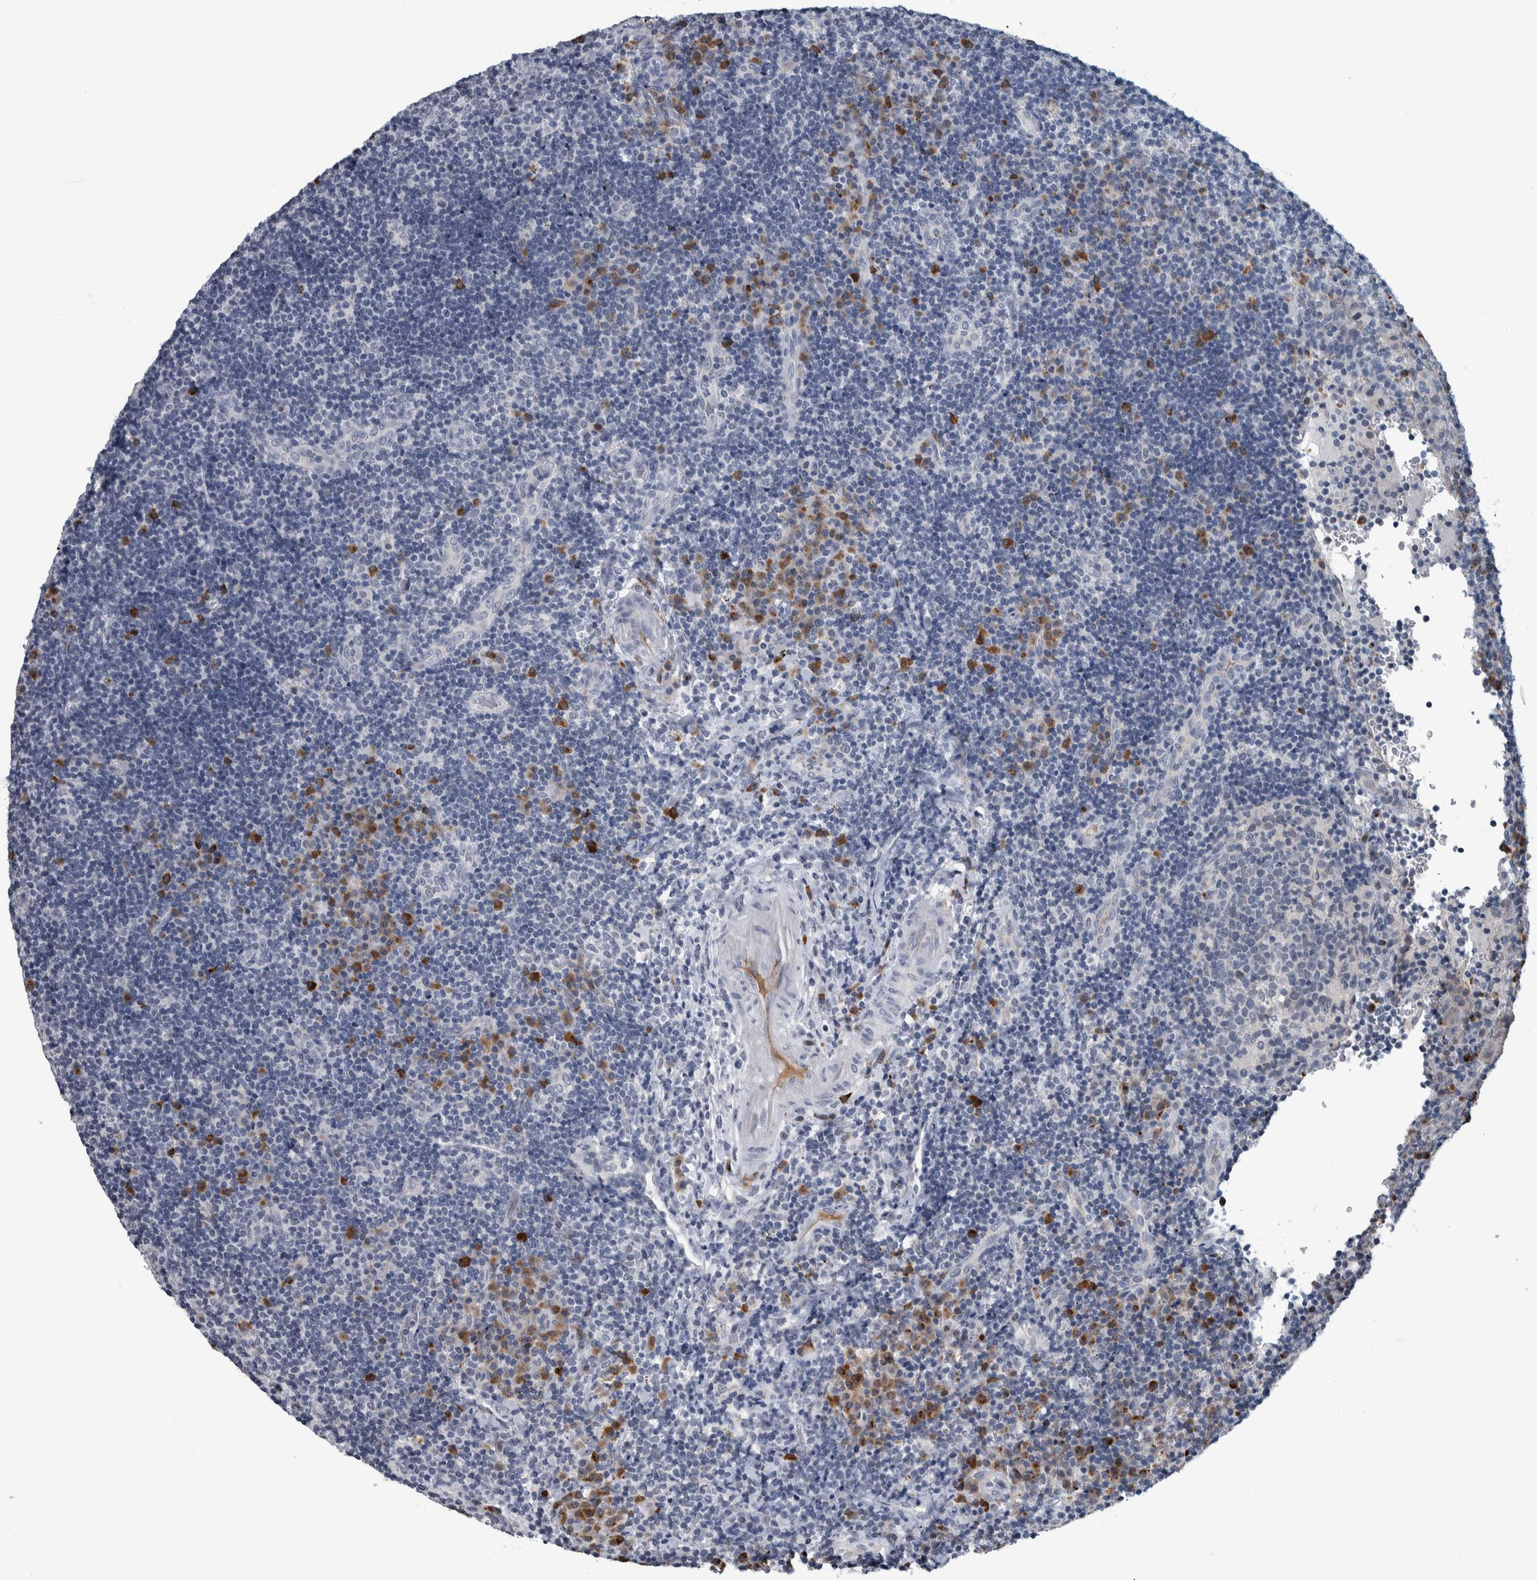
{"staining": {"intensity": "negative", "quantity": "none", "location": "none"}, "tissue": "lymphoma", "cell_type": "Tumor cells", "image_type": "cancer", "snomed": [{"axis": "morphology", "description": "Malignant lymphoma, non-Hodgkin's type, High grade"}, {"axis": "topography", "description": "Tonsil"}], "caption": "Immunohistochemical staining of lymphoma displays no significant positivity in tumor cells.", "gene": "CAVIN4", "patient": {"sex": "female", "age": 36}}